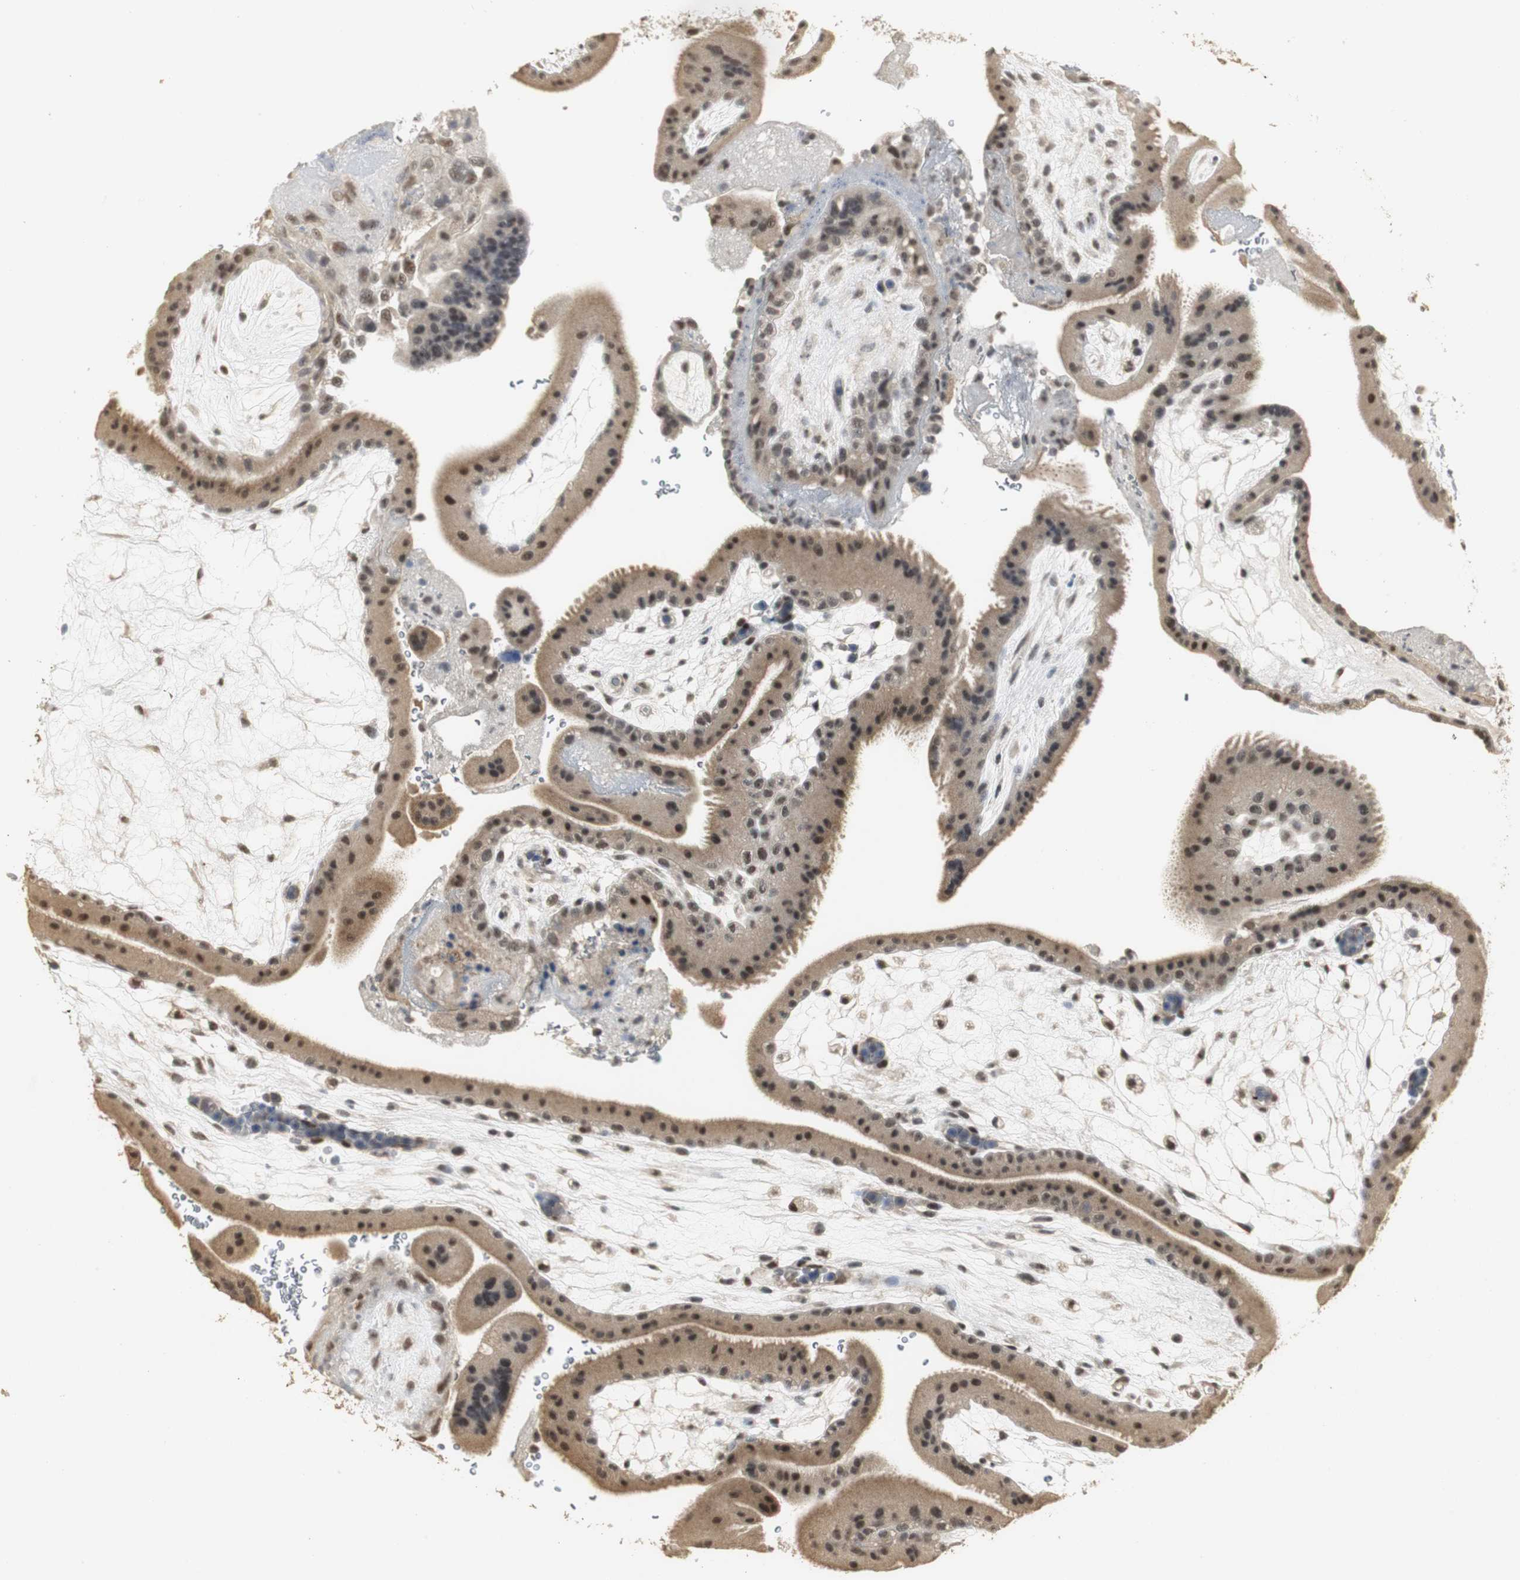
{"staining": {"intensity": "strong", "quantity": ">75%", "location": "cytoplasmic/membranous,nuclear"}, "tissue": "placenta", "cell_type": "Trophoblastic cells", "image_type": "normal", "snomed": [{"axis": "morphology", "description": "Normal tissue, NOS"}, {"axis": "topography", "description": "Placenta"}], "caption": "Brown immunohistochemical staining in unremarkable human placenta reveals strong cytoplasmic/membranous,nuclear positivity in approximately >75% of trophoblastic cells.", "gene": "ELOA", "patient": {"sex": "female", "age": 19}}